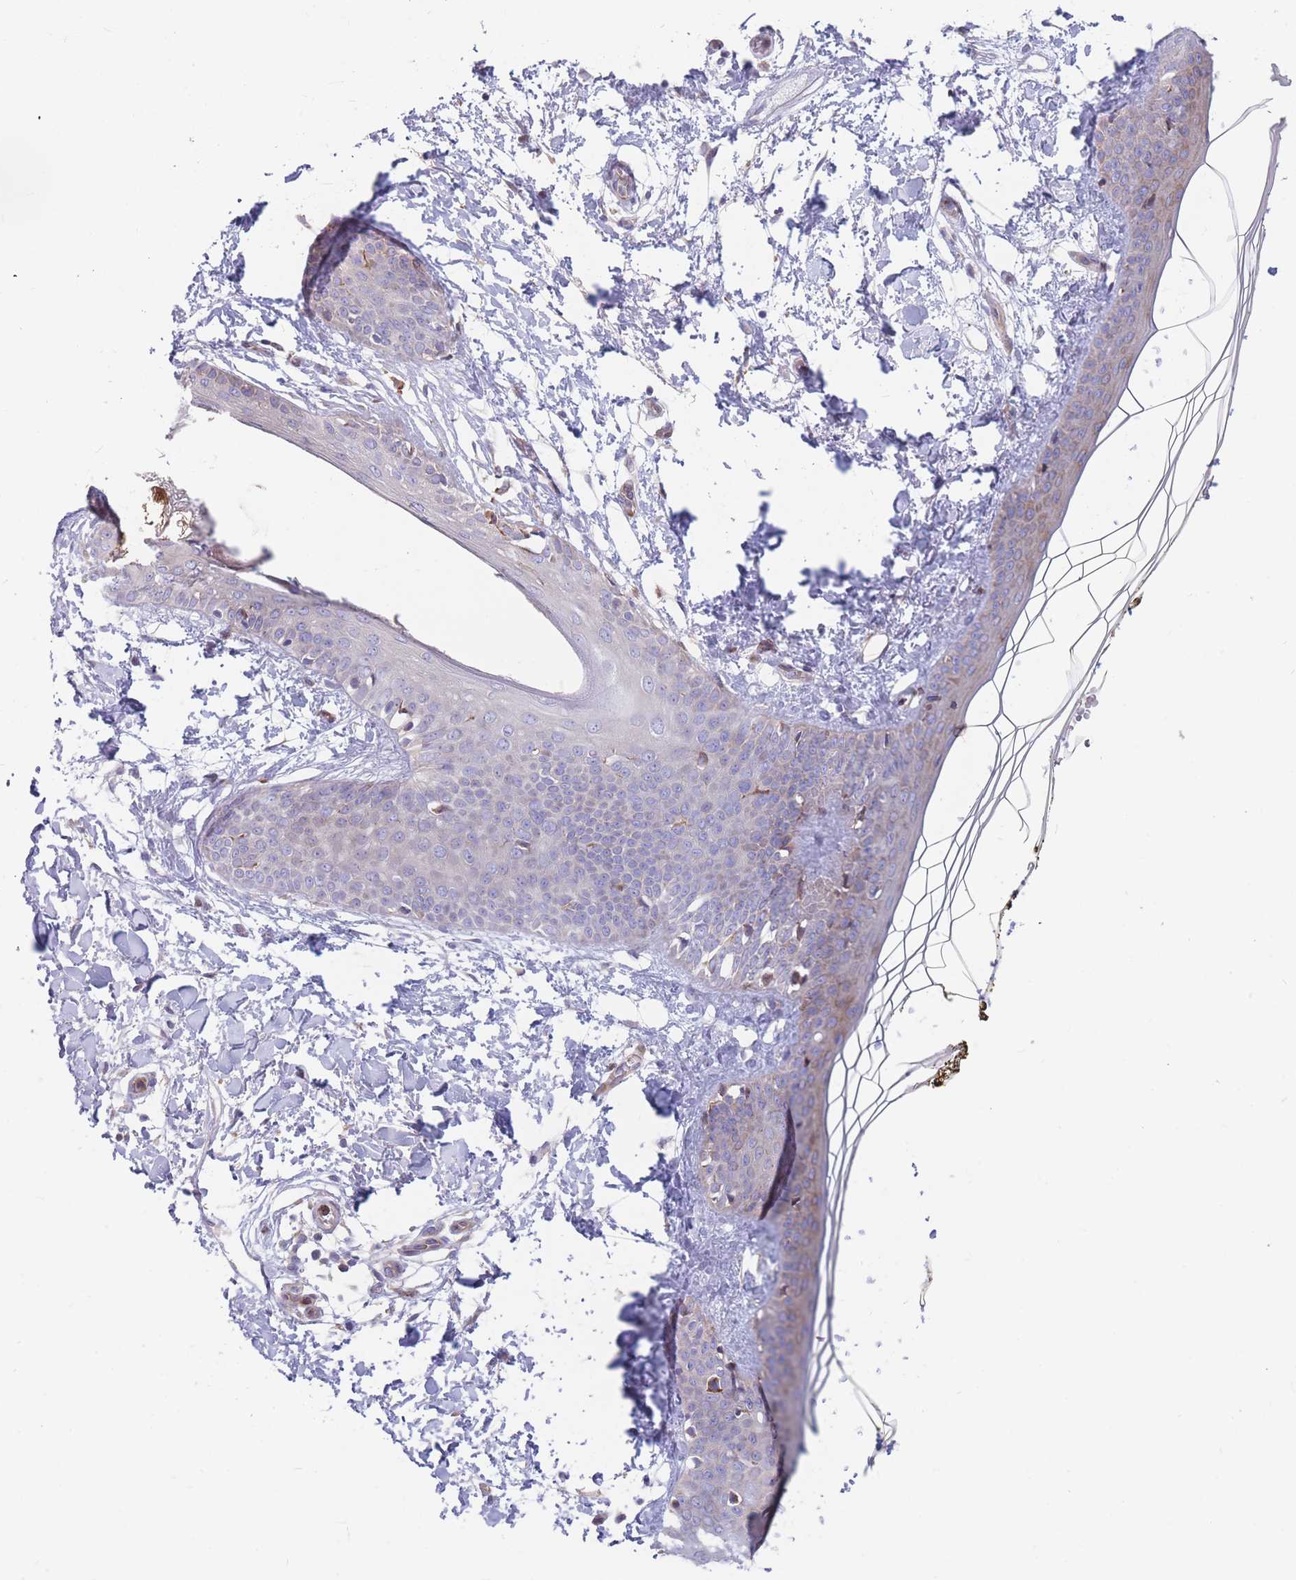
{"staining": {"intensity": "weak", "quantity": ">75%", "location": "cytoplasmic/membranous"}, "tissue": "skin", "cell_type": "Fibroblasts", "image_type": "normal", "snomed": [{"axis": "morphology", "description": "Normal tissue, NOS"}, {"axis": "topography", "description": "Skin"}], "caption": "Fibroblasts display weak cytoplasmic/membranous positivity in about >75% of cells in normal skin.", "gene": "TMEM131L", "patient": {"sex": "female", "age": 34}}